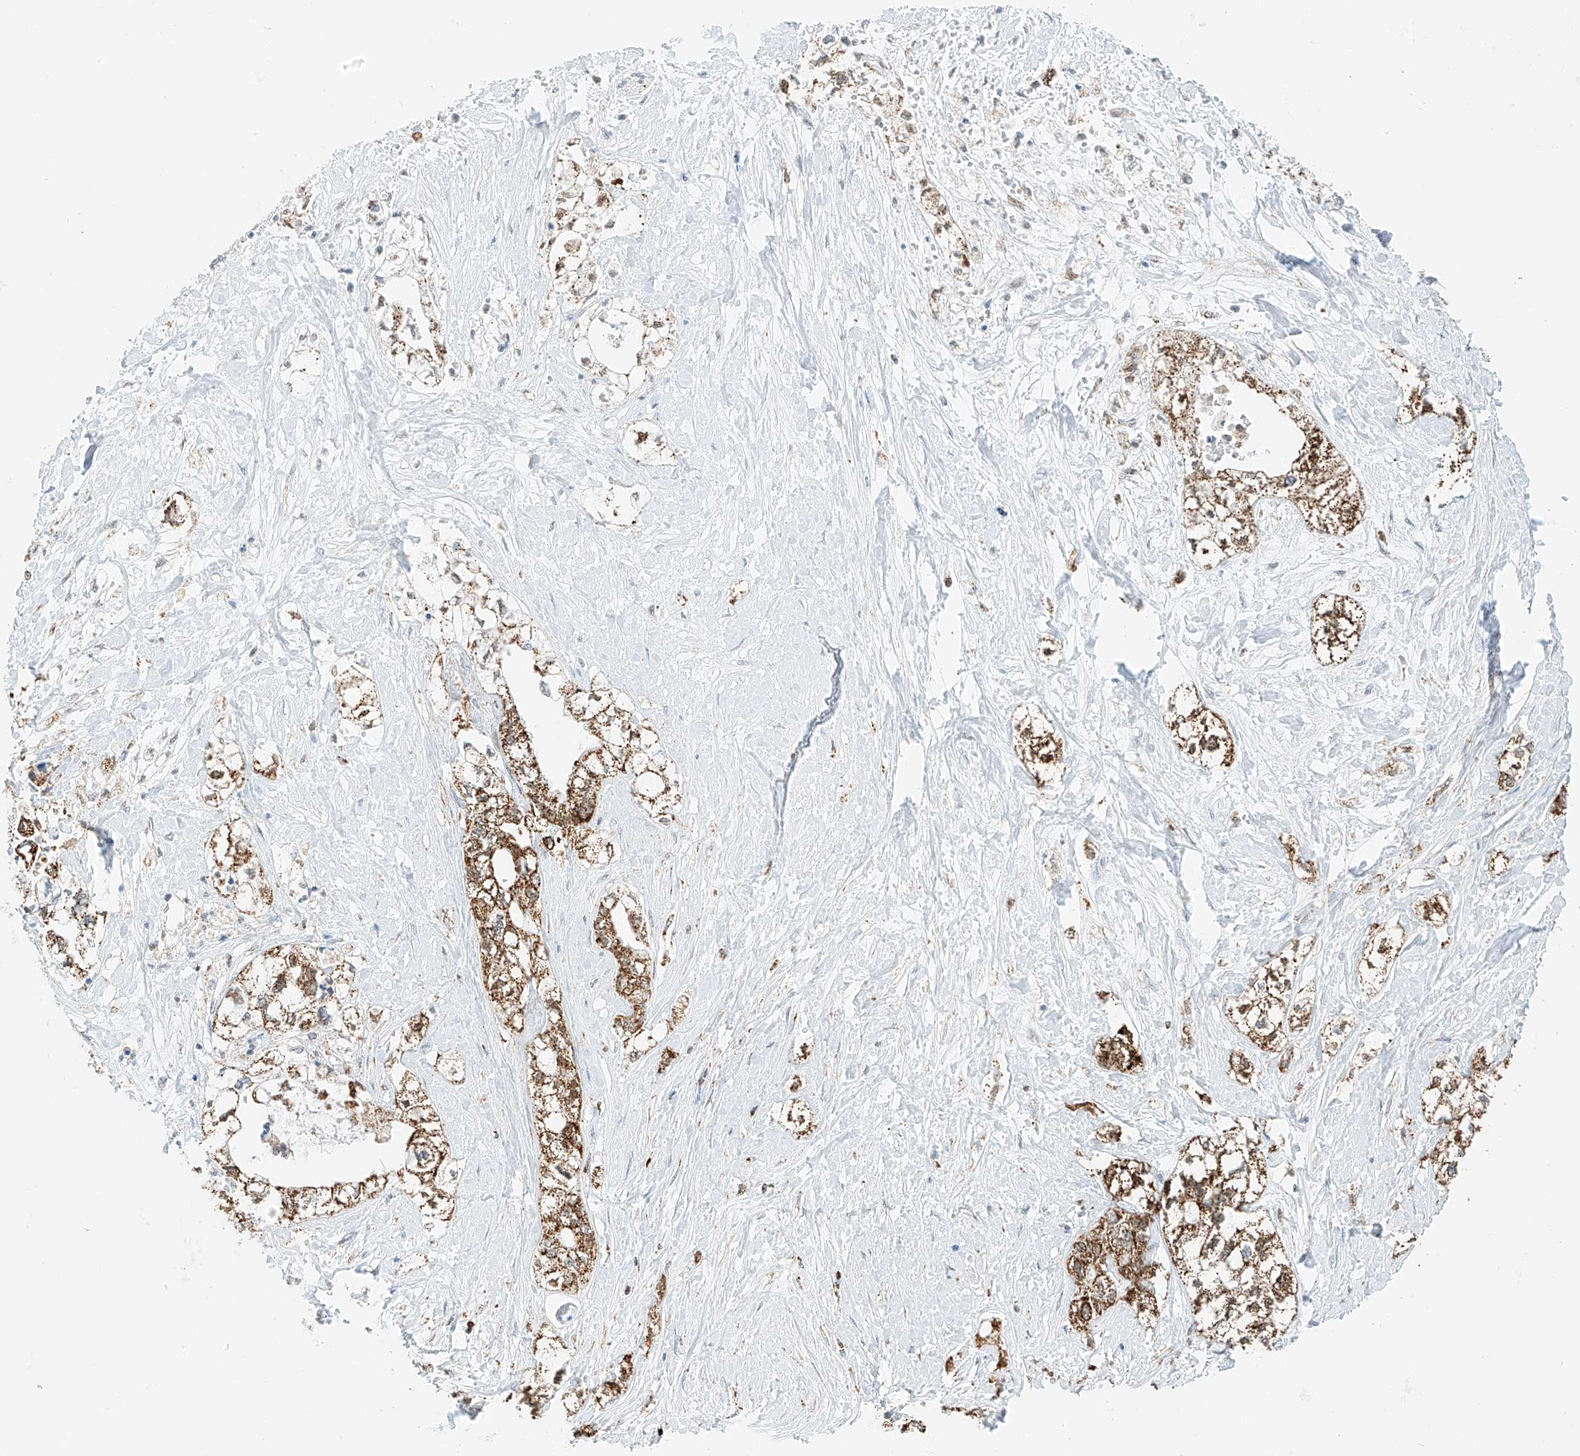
{"staining": {"intensity": "moderate", "quantity": ">75%", "location": "cytoplasmic/membranous"}, "tissue": "pancreatic cancer", "cell_type": "Tumor cells", "image_type": "cancer", "snomed": [{"axis": "morphology", "description": "Adenocarcinoma, NOS"}, {"axis": "topography", "description": "Pancreas"}], "caption": "Immunohistochemistry (IHC) (DAB (3,3'-diaminobenzidine)) staining of pancreatic adenocarcinoma reveals moderate cytoplasmic/membranous protein expression in approximately >75% of tumor cells. Using DAB (3,3'-diaminobenzidine) (brown) and hematoxylin (blue) stains, captured at high magnification using brightfield microscopy.", "gene": "PPA2", "patient": {"sex": "male", "age": 70}}